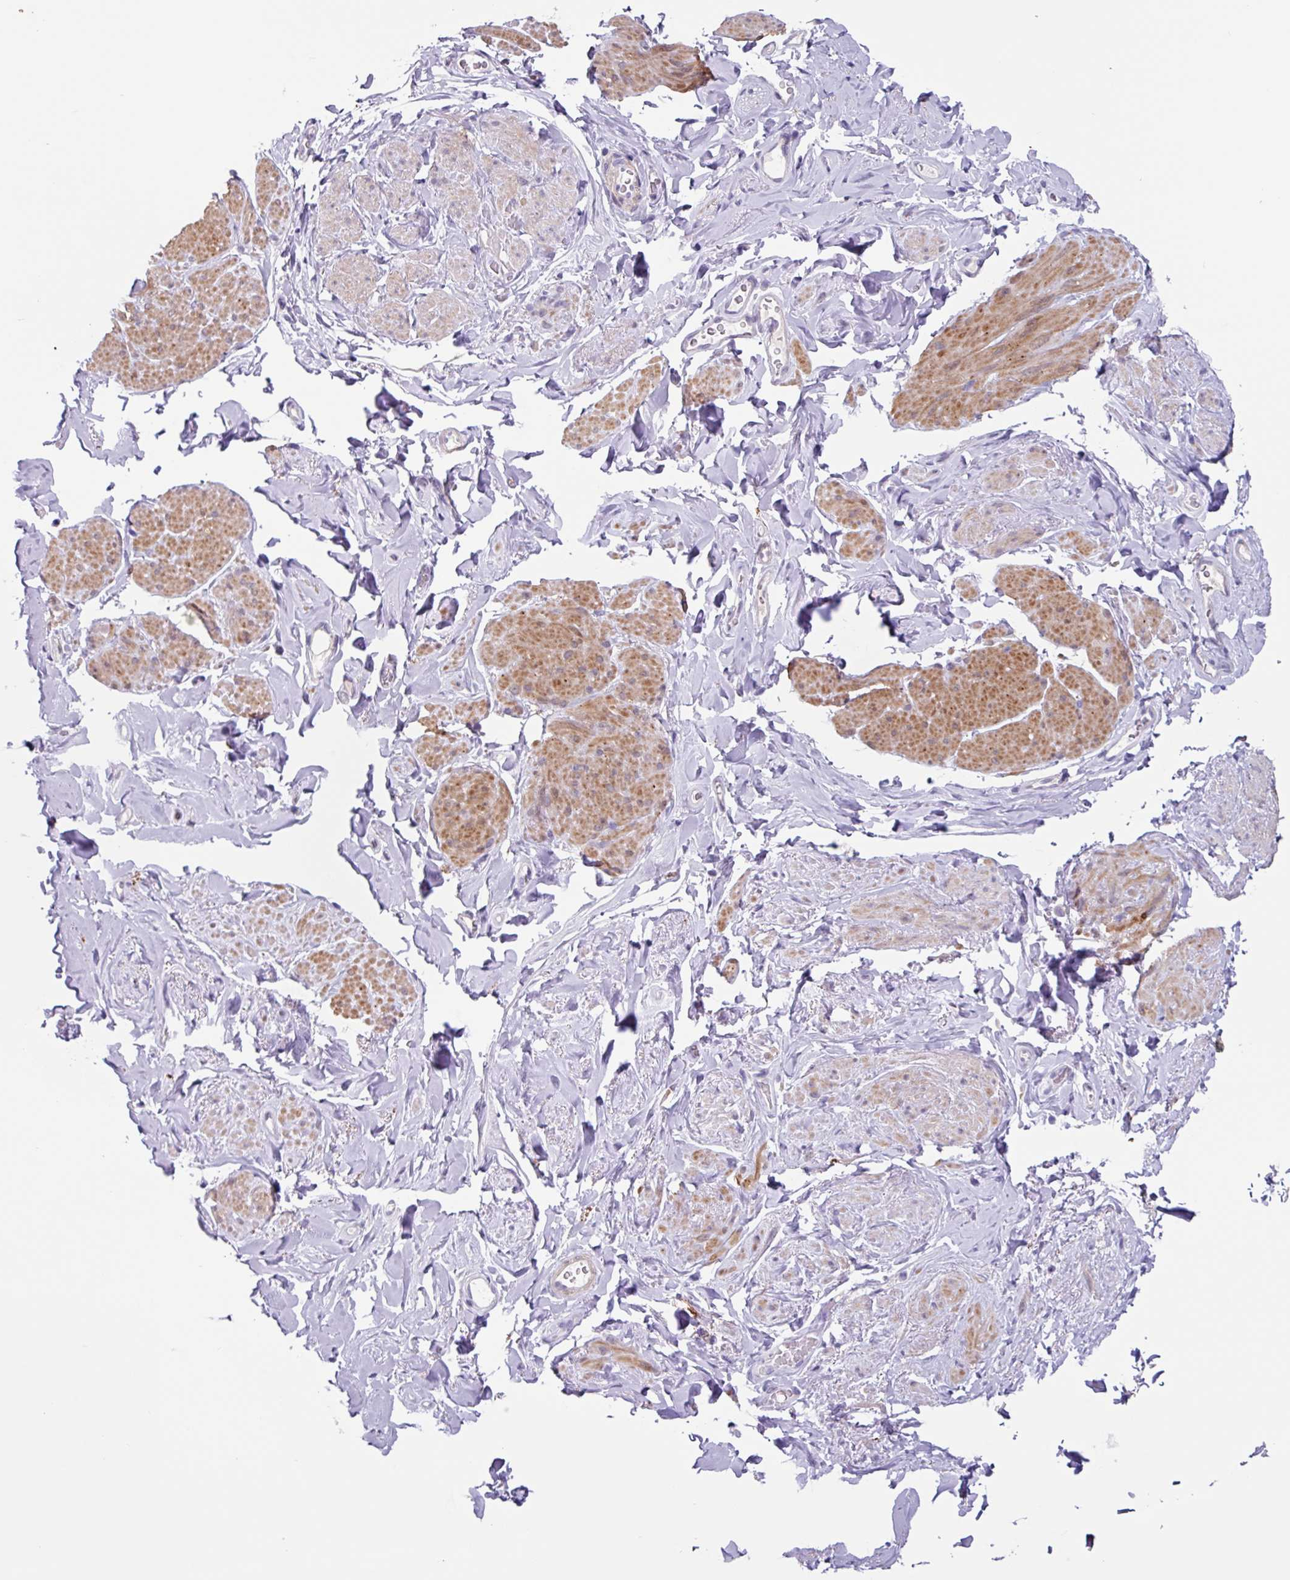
{"staining": {"intensity": "moderate", "quantity": "25%-75%", "location": "cytoplasmic/membranous"}, "tissue": "smooth muscle", "cell_type": "Smooth muscle cells", "image_type": "normal", "snomed": [{"axis": "morphology", "description": "Normal tissue, NOS"}, {"axis": "topography", "description": "Smooth muscle"}, {"axis": "topography", "description": "Peripheral nerve tissue"}], "caption": "This is a micrograph of immunohistochemistry (IHC) staining of normal smooth muscle, which shows moderate staining in the cytoplasmic/membranous of smooth muscle cells.", "gene": "OTX1", "patient": {"sex": "male", "age": 69}}